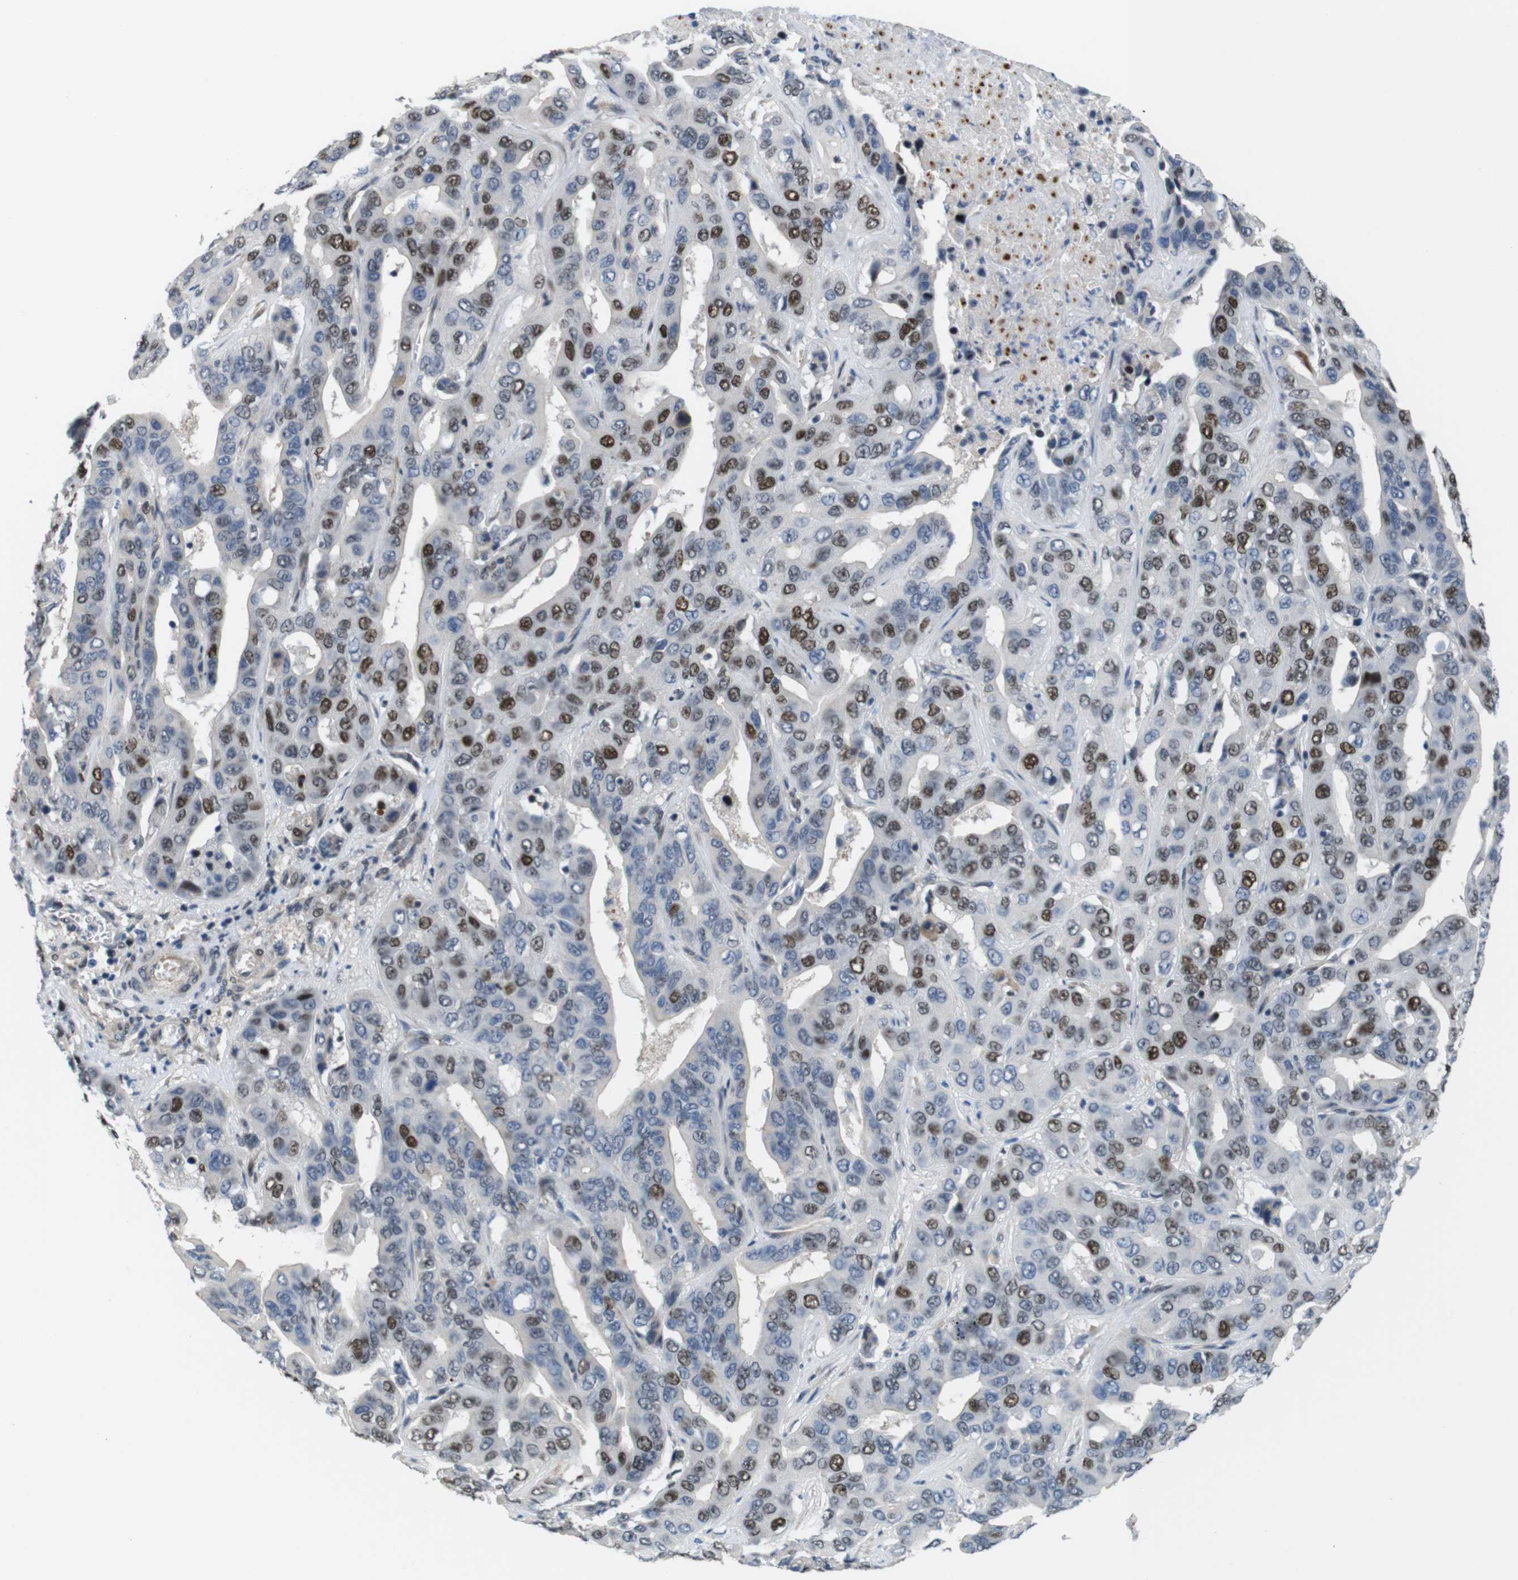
{"staining": {"intensity": "moderate", "quantity": "25%-75%", "location": "nuclear"}, "tissue": "liver cancer", "cell_type": "Tumor cells", "image_type": "cancer", "snomed": [{"axis": "morphology", "description": "Cholangiocarcinoma"}, {"axis": "topography", "description": "Liver"}], "caption": "Protein analysis of liver cancer tissue displays moderate nuclear expression in approximately 25%-75% of tumor cells.", "gene": "SMCO2", "patient": {"sex": "female", "age": 52}}